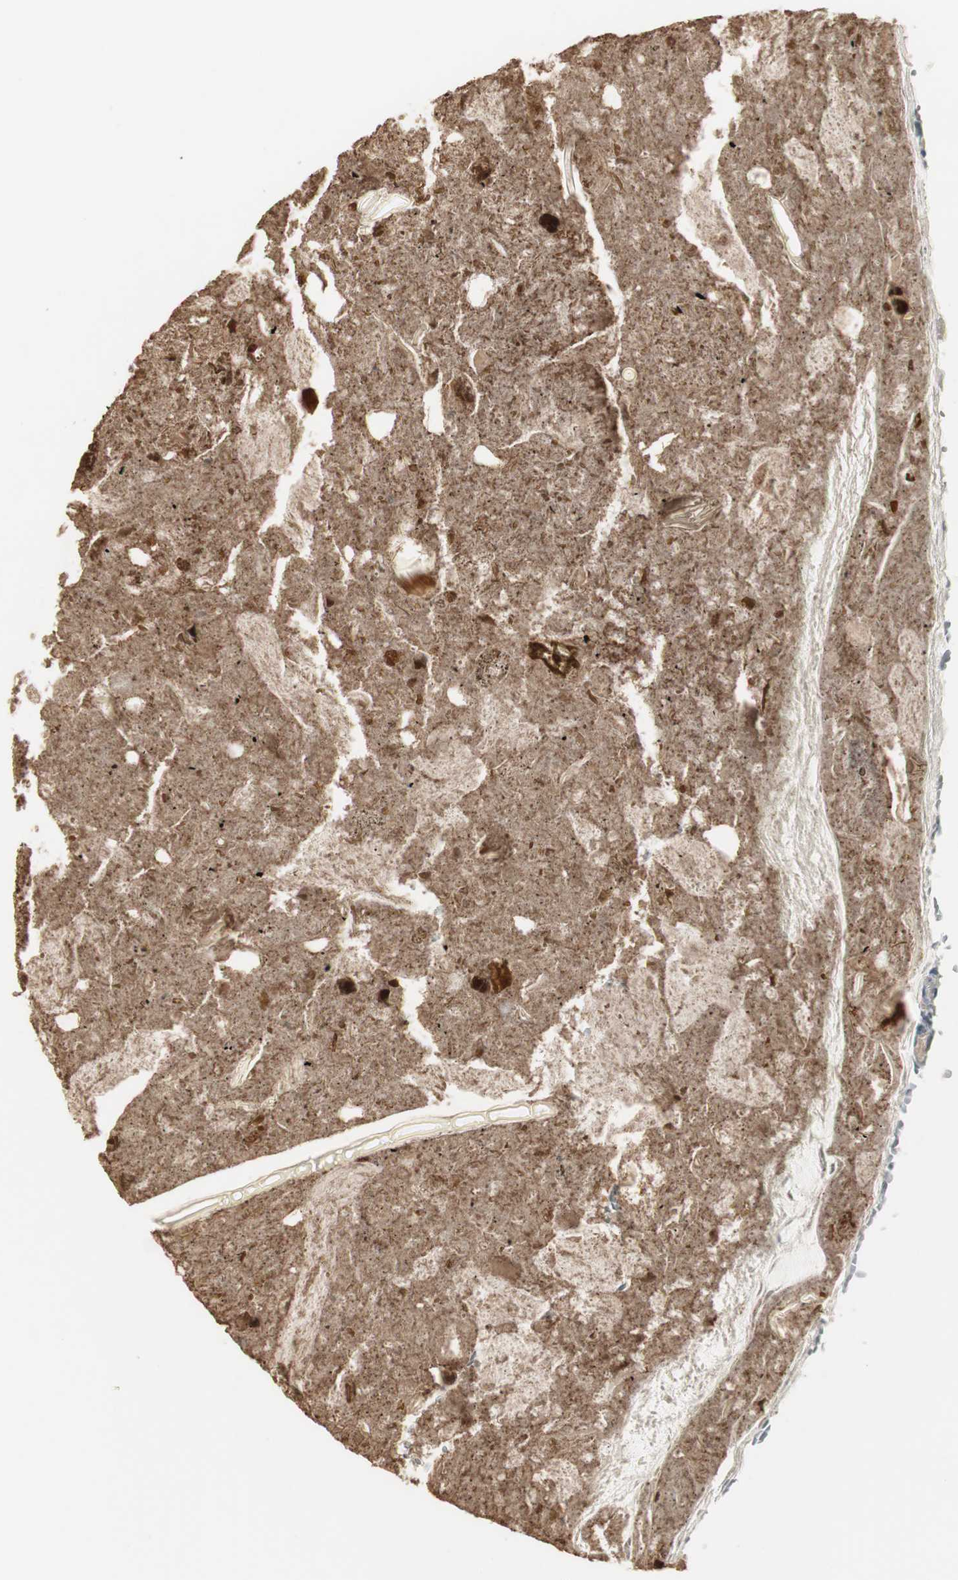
{"staining": {"intensity": "weak", "quantity": "25%-75%", "location": "cytoplasmic/membranous"}, "tissue": "appendix", "cell_type": "Glandular cells", "image_type": "normal", "snomed": [{"axis": "morphology", "description": "Normal tissue, NOS"}, {"axis": "topography", "description": "Appendix"}], "caption": "A high-resolution histopathology image shows IHC staining of unremarkable appendix, which demonstrates weak cytoplasmic/membranous expression in about 25%-75% of glandular cells. The staining was performed using DAB (3,3'-diaminobenzidine) to visualize the protein expression in brown, while the nuclei were stained in blue with hematoxylin (Magnification: 20x).", "gene": "PDZK1", "patient": {"sex": "female", "age": 10}}